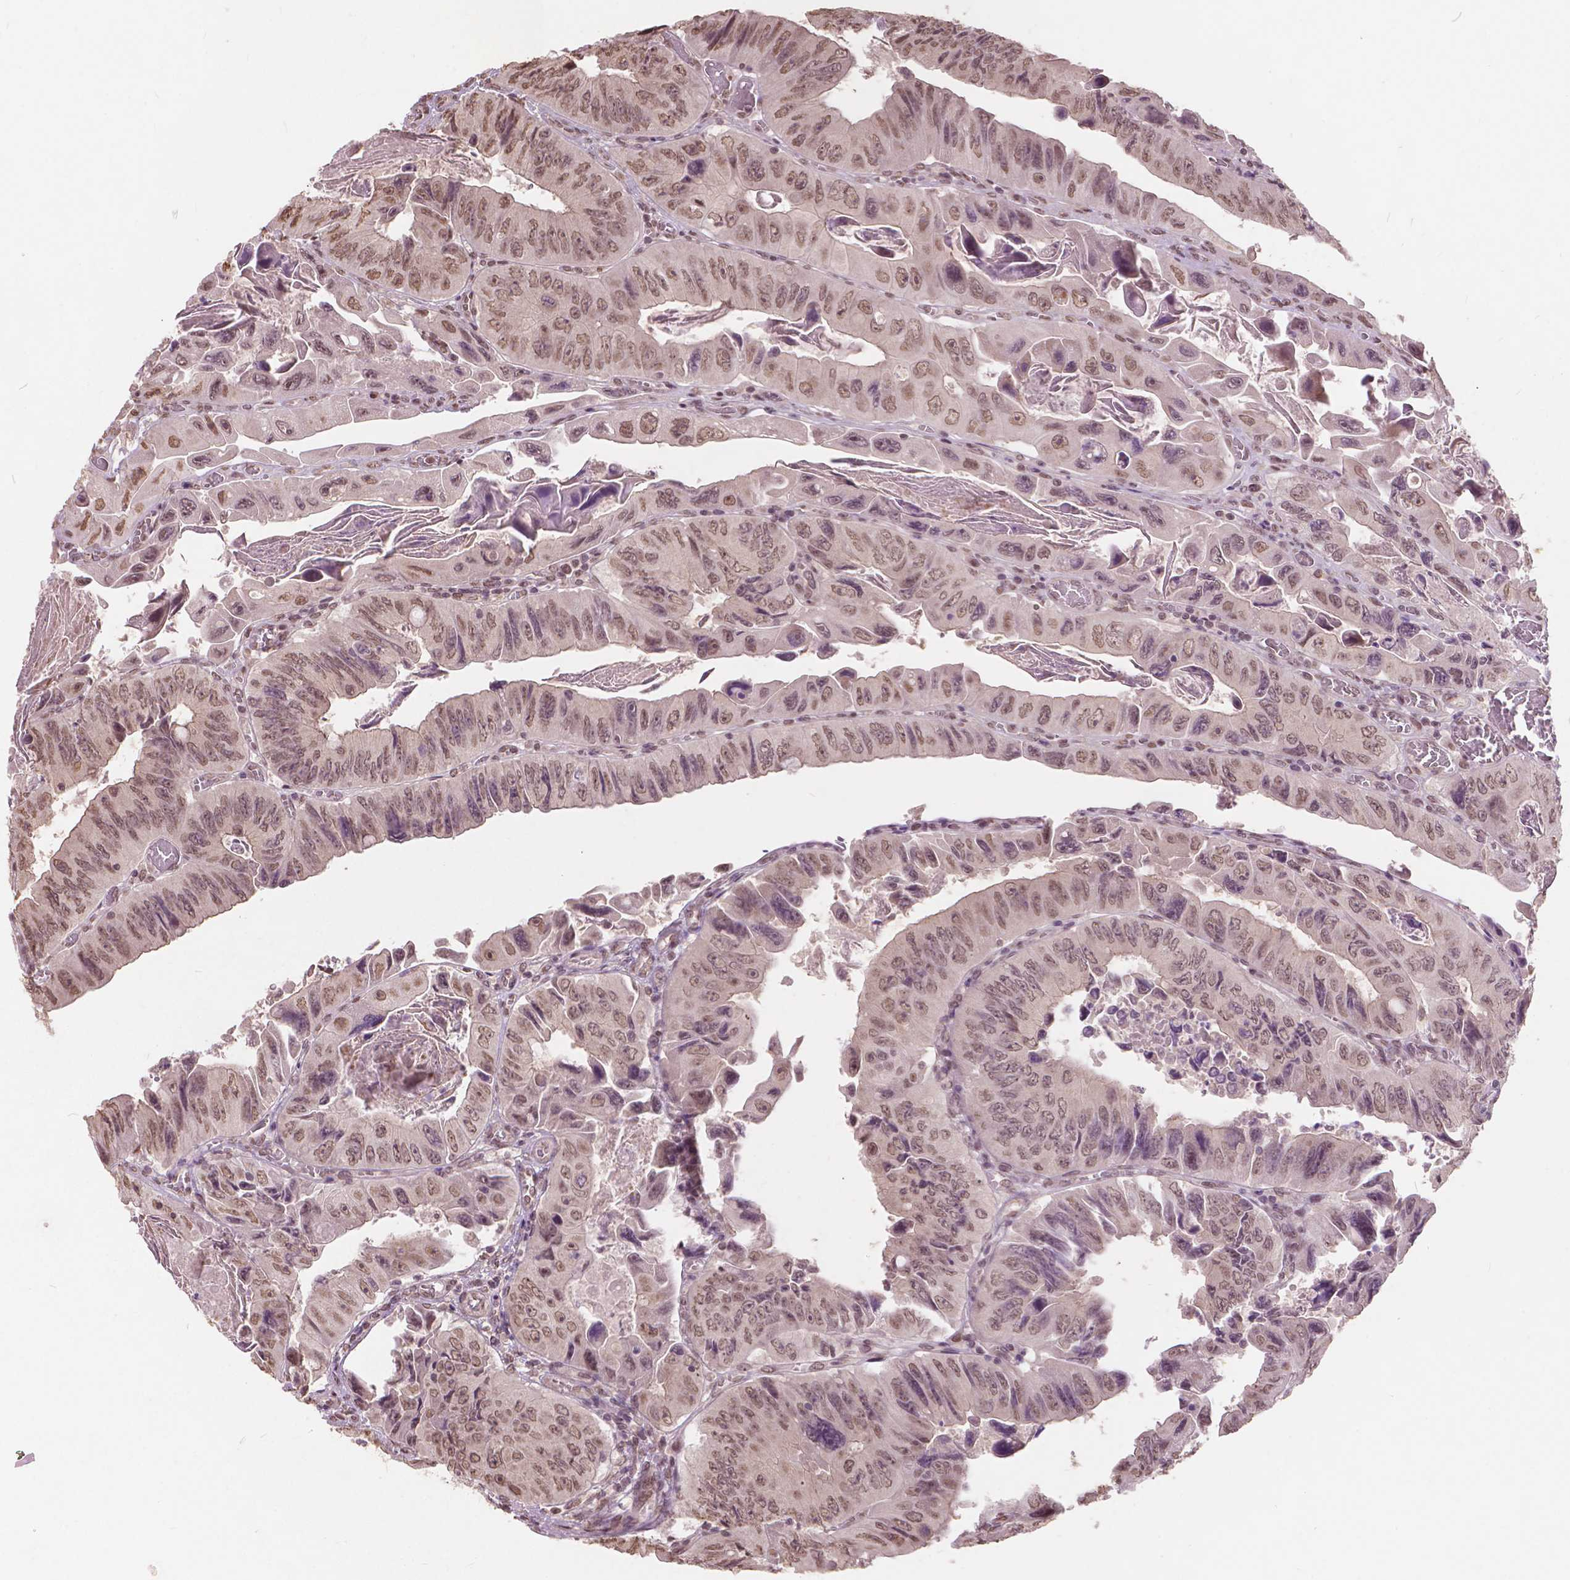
{"staining": {"intensity": "moderate", "quantity": ">75%", "location": "nuclear"}, "tissue": "colorectal cancer", "cell_type": "Tumor cells", "image_type": "cancer", "snomed": [{"axis": "morphology", "description": "Adenocarcinoma, NOS"}, {"axis": "topography", "description": "Colon"}], "caption": "IHC micrograph of adenocarcinoma (colorectal) stained for a protein (brown), which exhibits medium levels of moderate nuclear expression in approximately >75% of tumor cells.", "gene": "HOXA10", "patient": {"sex": "female", "age": 84}}